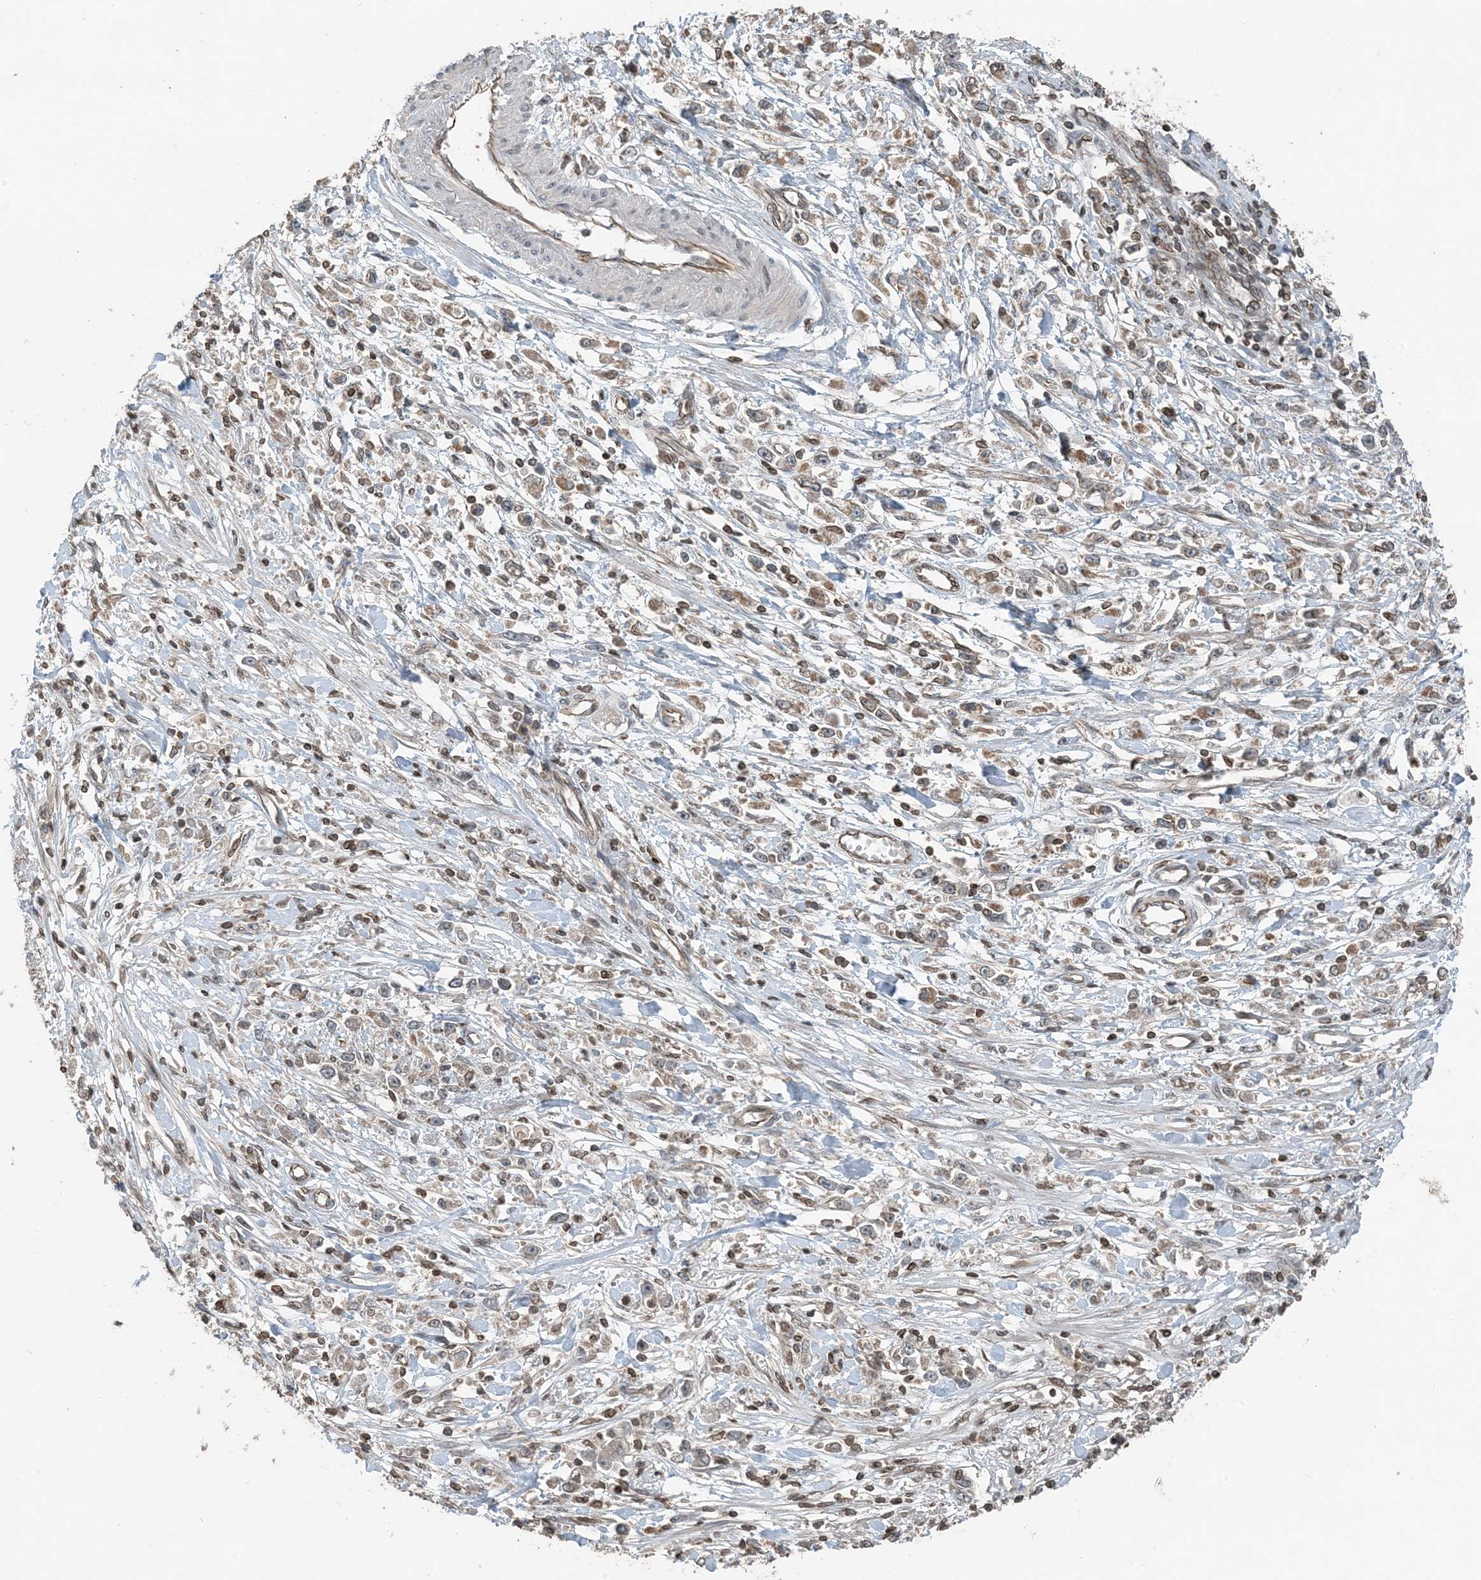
{"staining": {"intensity": "weak", "quantity": ">75%", "location": "cytoplasmic/membranous,nuclear"}, "tissue": "stomach cancer", "cell_type": "Tumor cells", "image_type": "cancer", "snomed": [{"axis": "morphology", "description": "Adenocarcinoma, NOS"}, {"axis": "topography", "description": "Stomach"}], "caption": "This micrograph reveals IHC staining of human stomach cancer (adenocarcinoma), with low weak cytoplasmic/membranous and nuclear expression in approximately >75% of tumor cells.", "gene": "ZFAND2B", "patient": {"sex": "female", "age": 59}}